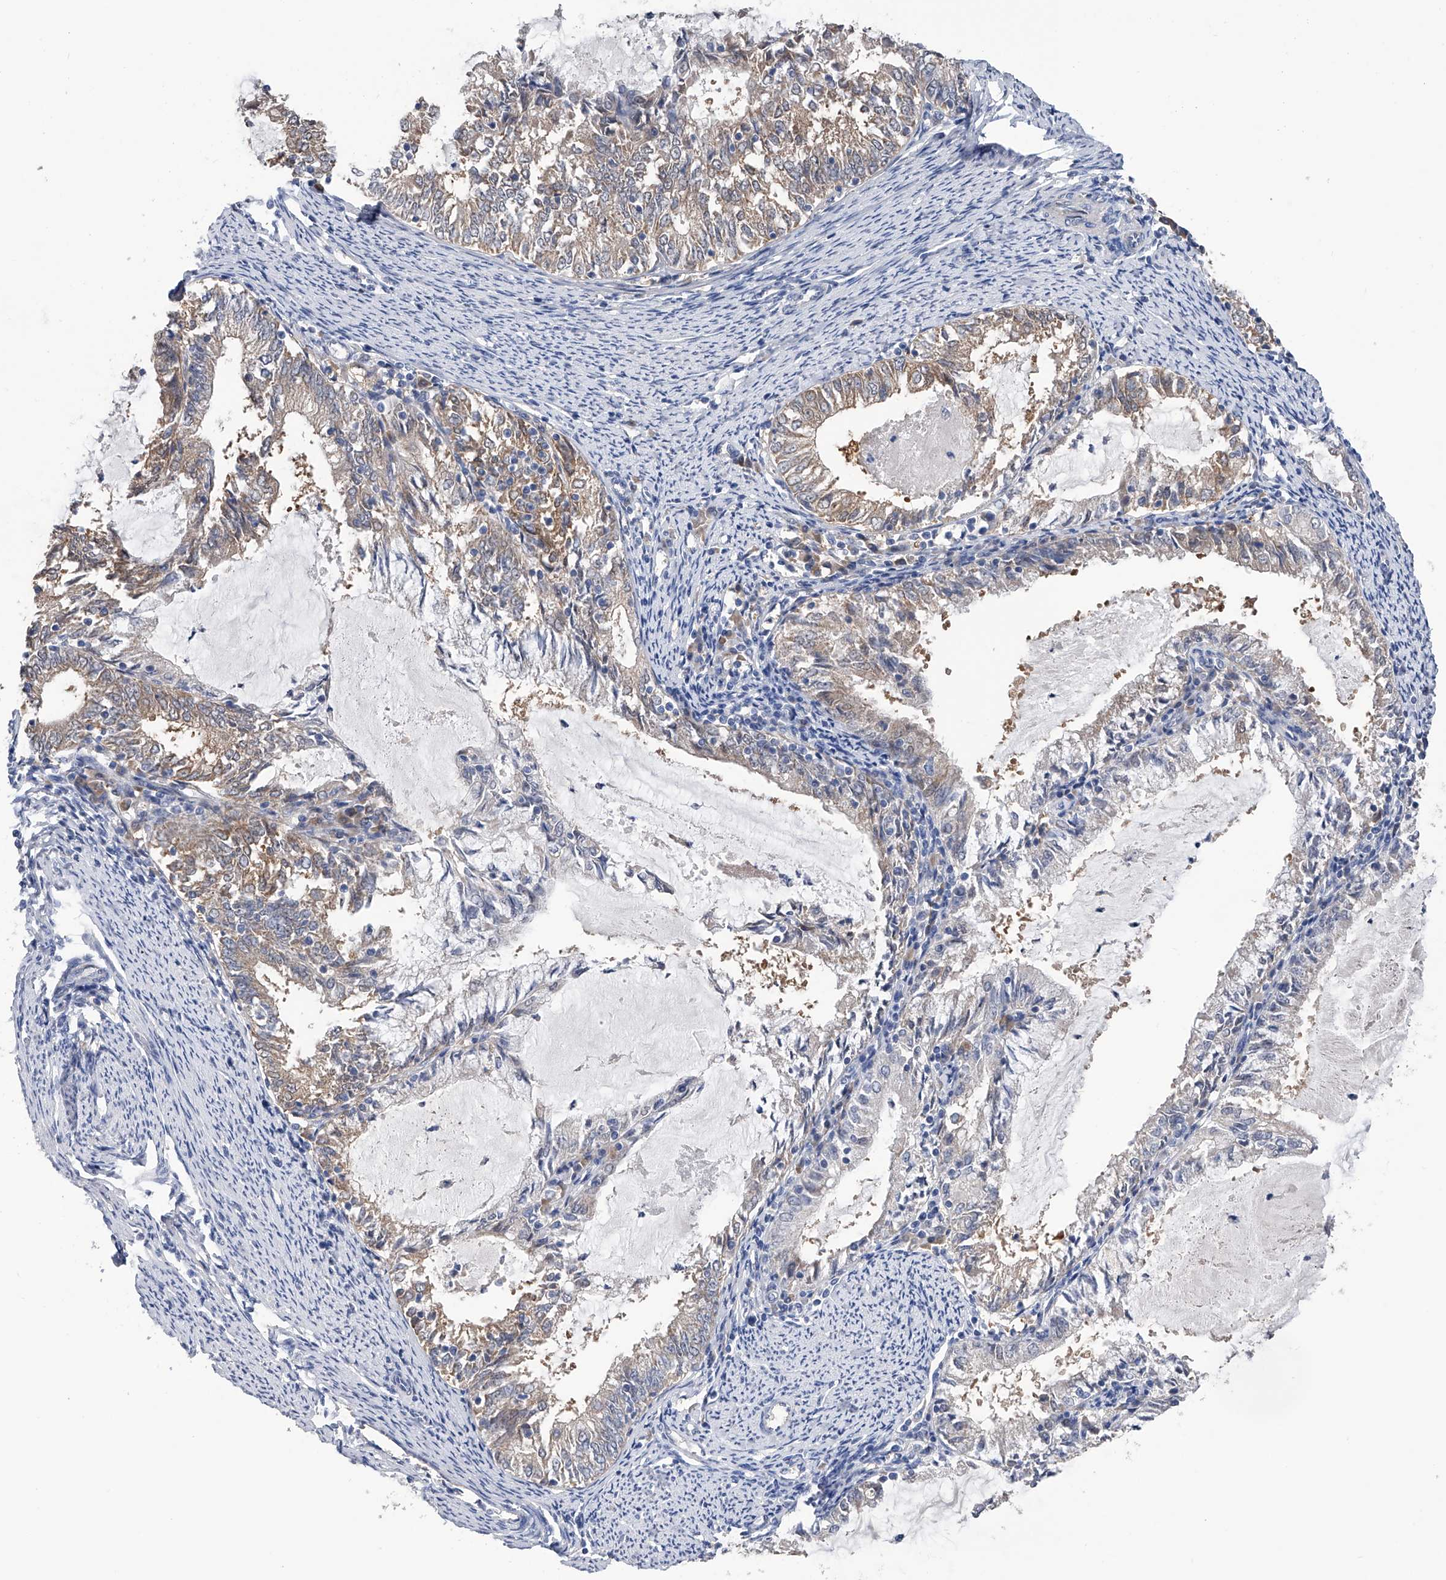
{"staining": {"intensity": "weak", "quantity": "<25%", "location": "cytoplasmic/membranous"}, "tissue": "endometrial cancer", "cell_type": "Tumor cells", "image_type": "cancer", "snomed": [{"axis": "morphology", "description": "Adenocarcinoma, NOS"}, {"axis": "topography", "description": "Endometrium"}], "caption": "Immunohistochemistry (IHC) photomicrograph of neoplastic tissue: endometrial cancer (adenocarcinoma) stained with DAB (3,3'-diaminobenzidine) reveals no significant protein expression in tumor cells.", "gene": "PGM3", "patient": {"sex": "female", "age": 57}}